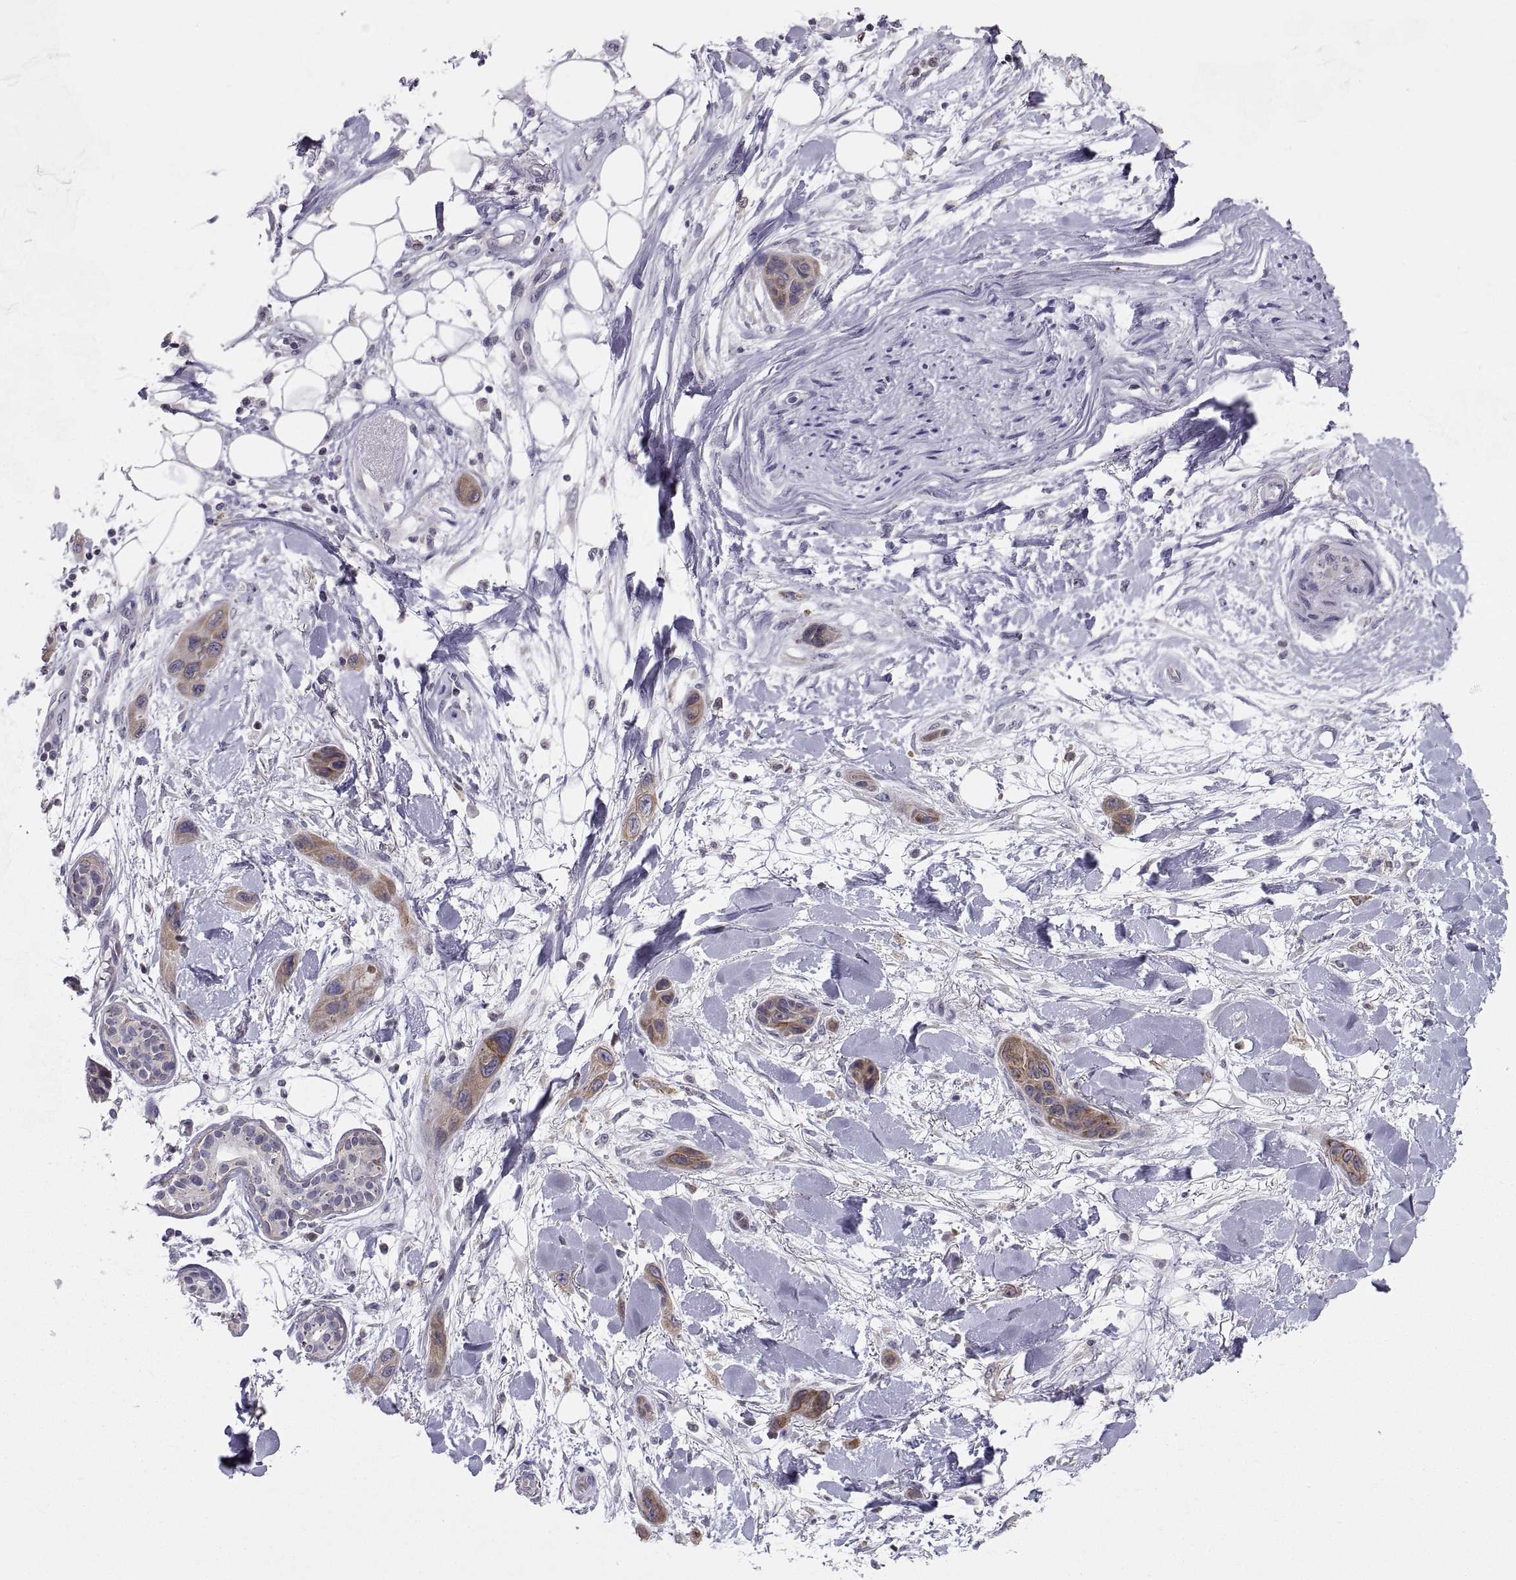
{"staining": {"intensity": "moderate", "quantity": "25%-75%", "location": "cytoplasmic/membranous"}, "tissue": "skin cancer", "cell_type": "Tumor cells", "image_type": "cancer", "snomed": [{"axis": "morphology", "description": "Squamous cell carcinoma, NOS"}, {"axis": "topography", "description": "Skin"}], "caption": "Immunohistochemical staining of squamous cell carcinoma (skin) exhibits medium levels of moderate cytoplasmic/membranous protein expression in about 25%-75% of tumor cells. (DAB = brown stain, brightfield microscopy at high magnification).", "gene": "ERO1A", "patient": {"sex": "male", "age": 79}}